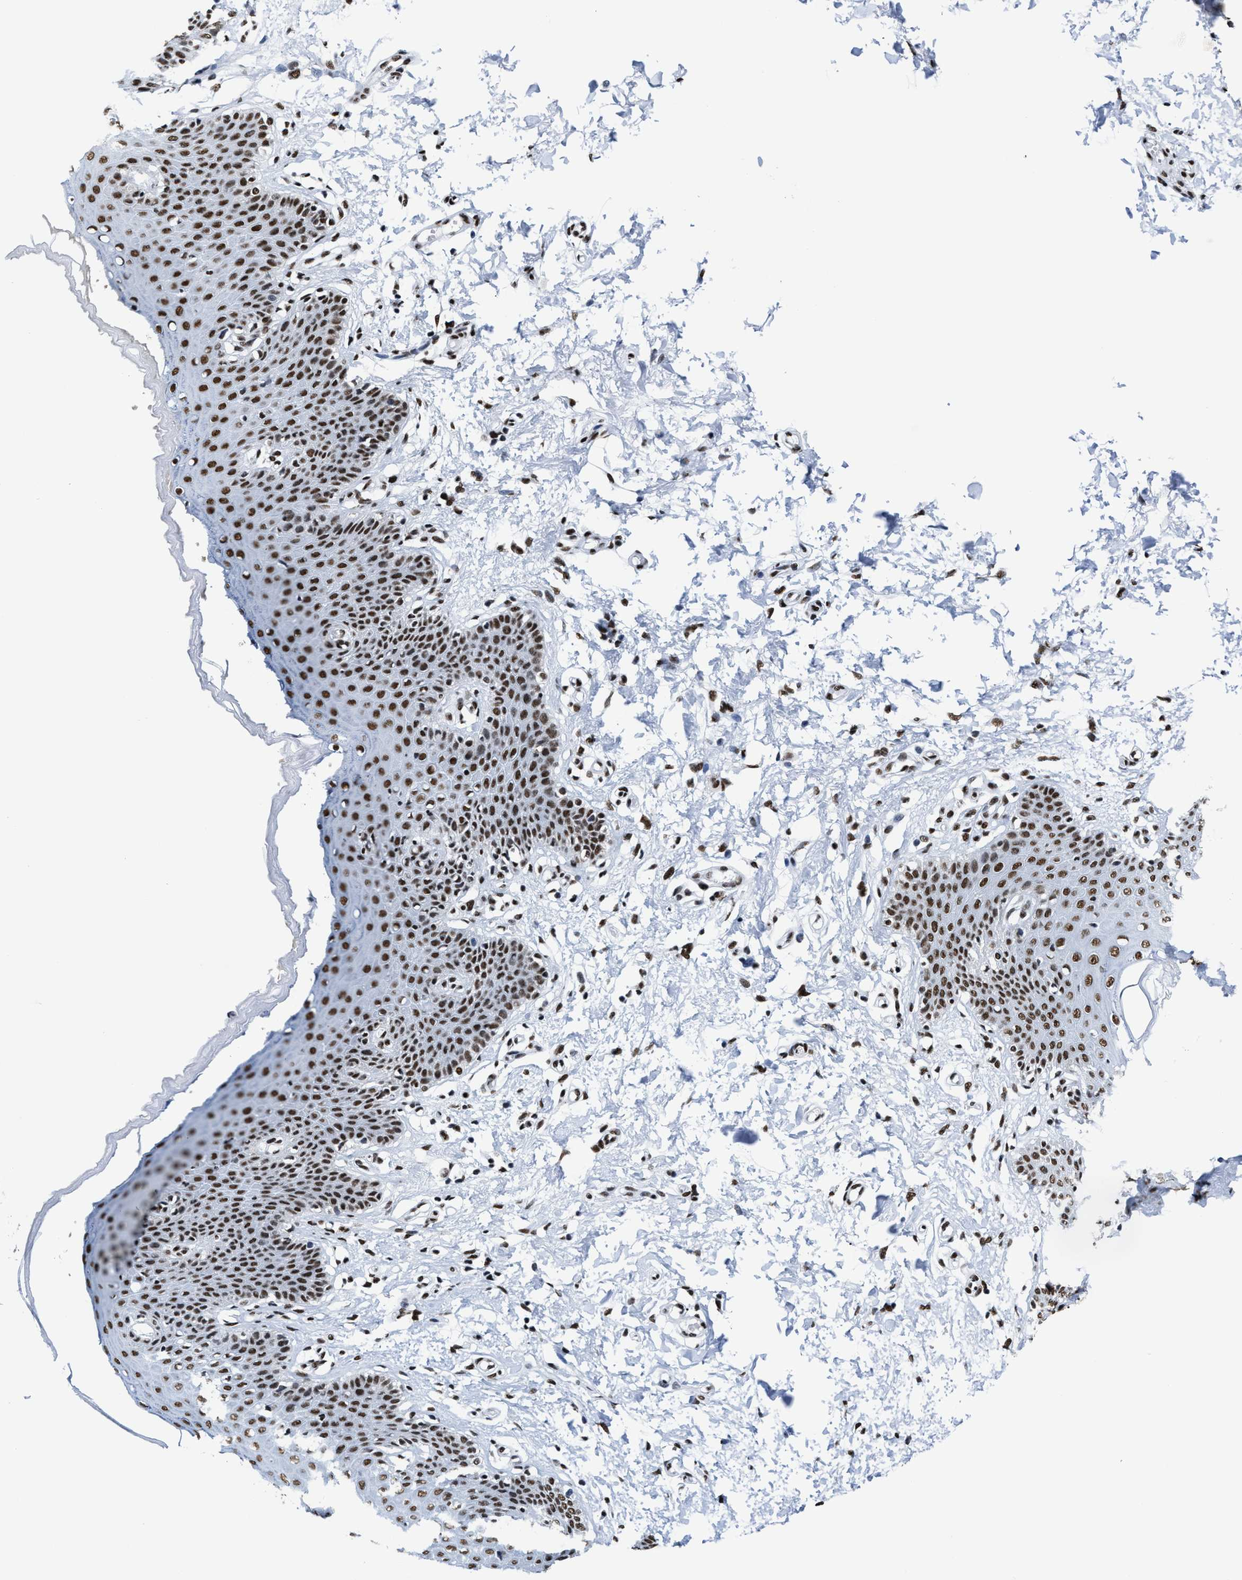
{"staining": {"intensity": "strong", "quantity": ">75%", "location": "nuclear"}, "tissue": "skin", "cell_type": "Epidermal cells", "image_type": "normal", "snomed": [{"axis": "morphology", "description": "Normal tissue, NOS"}, {"axis": "topography", "description": "Vulva"}], "caption": "Protein staining by IHC displays strong nuclear staining in about >75% of epidermal cells in benign skin.", "gene": "SMARCC2", "patient": {"sex": "female", "age": 66}}